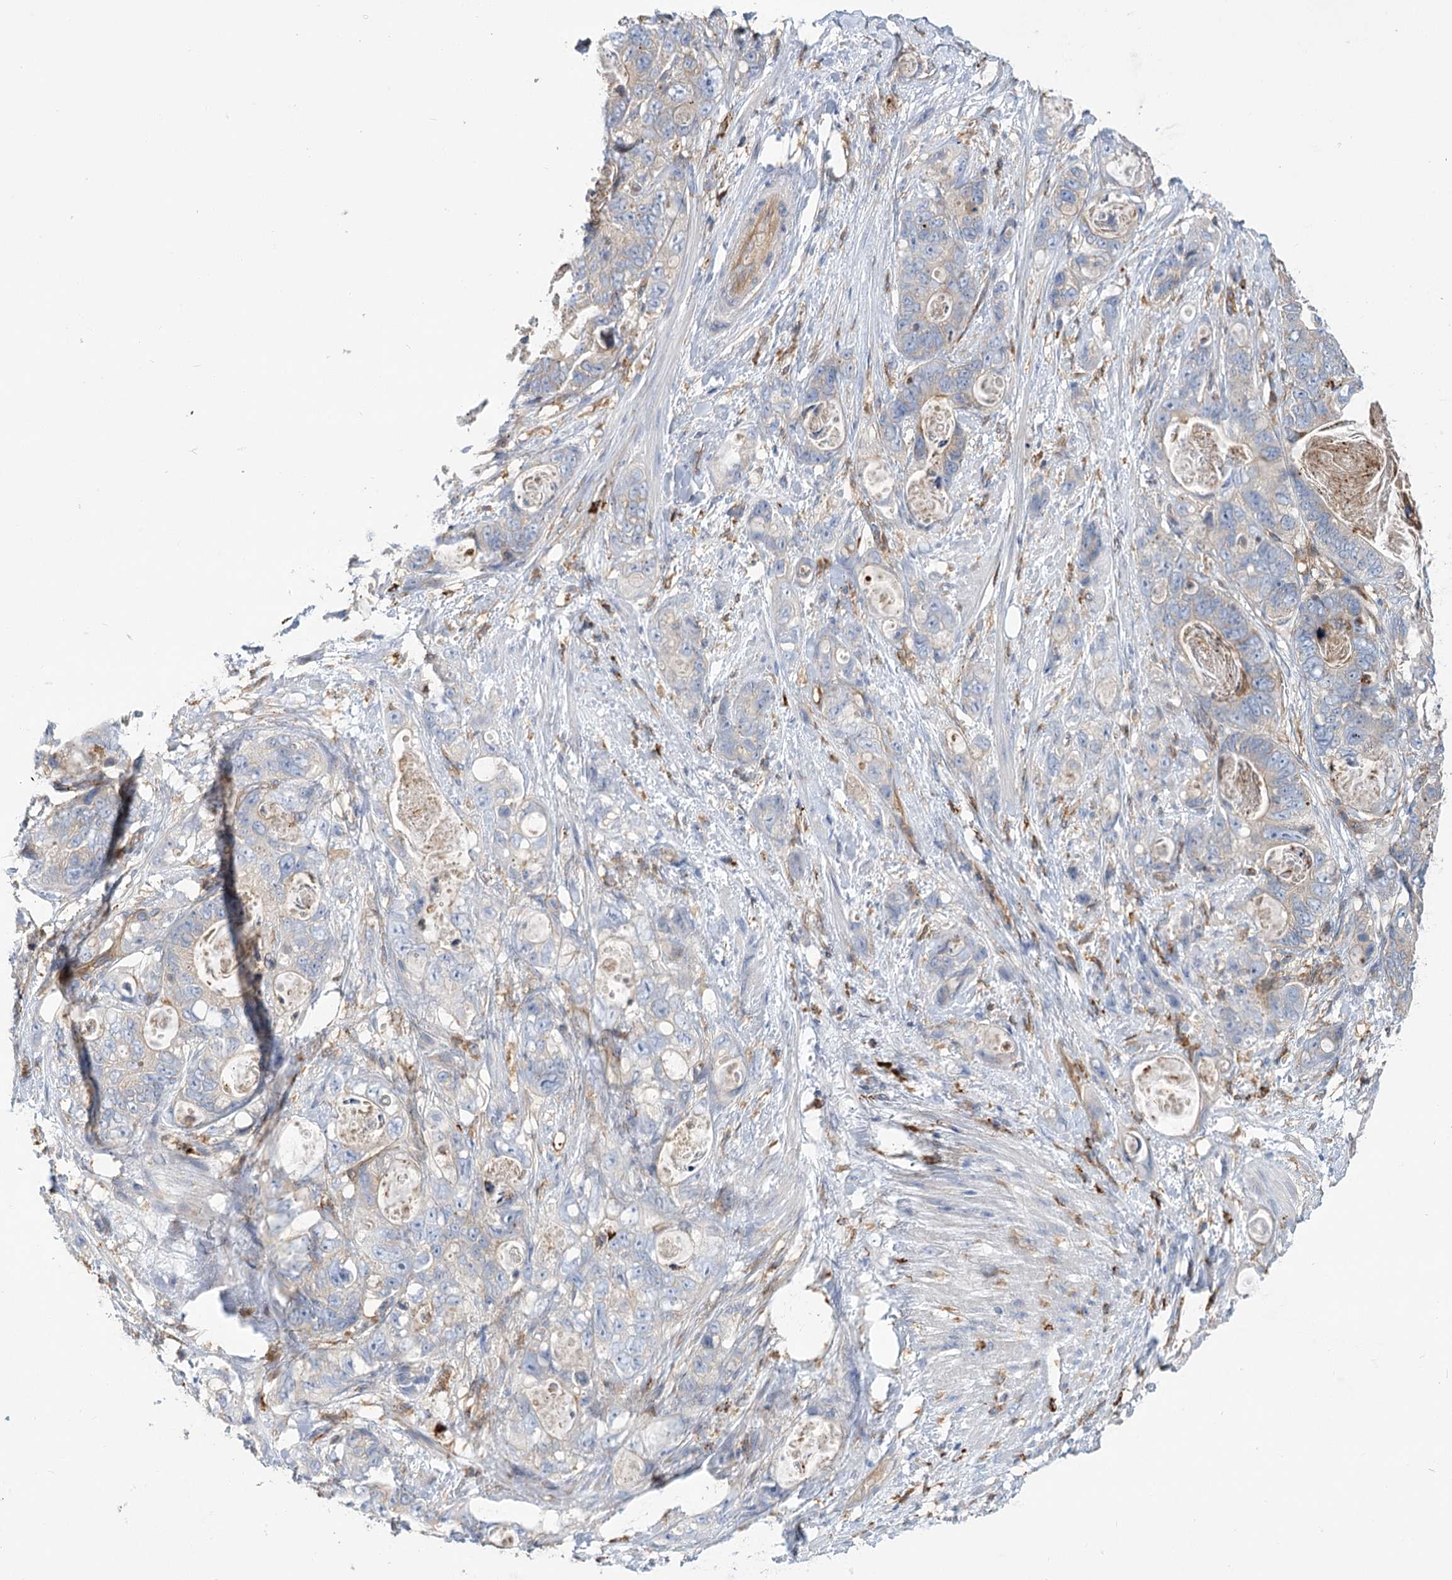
{"staining": {"intensity": "negative", "quantity": "none", "location": "none"}, "tissue": "stomach cancer", "cell_type": "Tumor cells", "image_type": "cancer", "snomed": [{"axis": "morphology", "description": "Normal tissue, NOS"}, {"axis": "morphology", "description": "Adenocarcinoma, NOS"}, {"axis": "topography", "description": "Stomach"}], "caption": "A high-resolution histopathology image shows IHC staining of stomach cancer, which reveals no significant staining in tumor cells. (DAB (3,3'-diaminobenzidine) immunohistochemistry visualized using brightfield microscopy, high magnification).", "gene": "GUSB", "patient": {"sex": "female", "age": 89}}